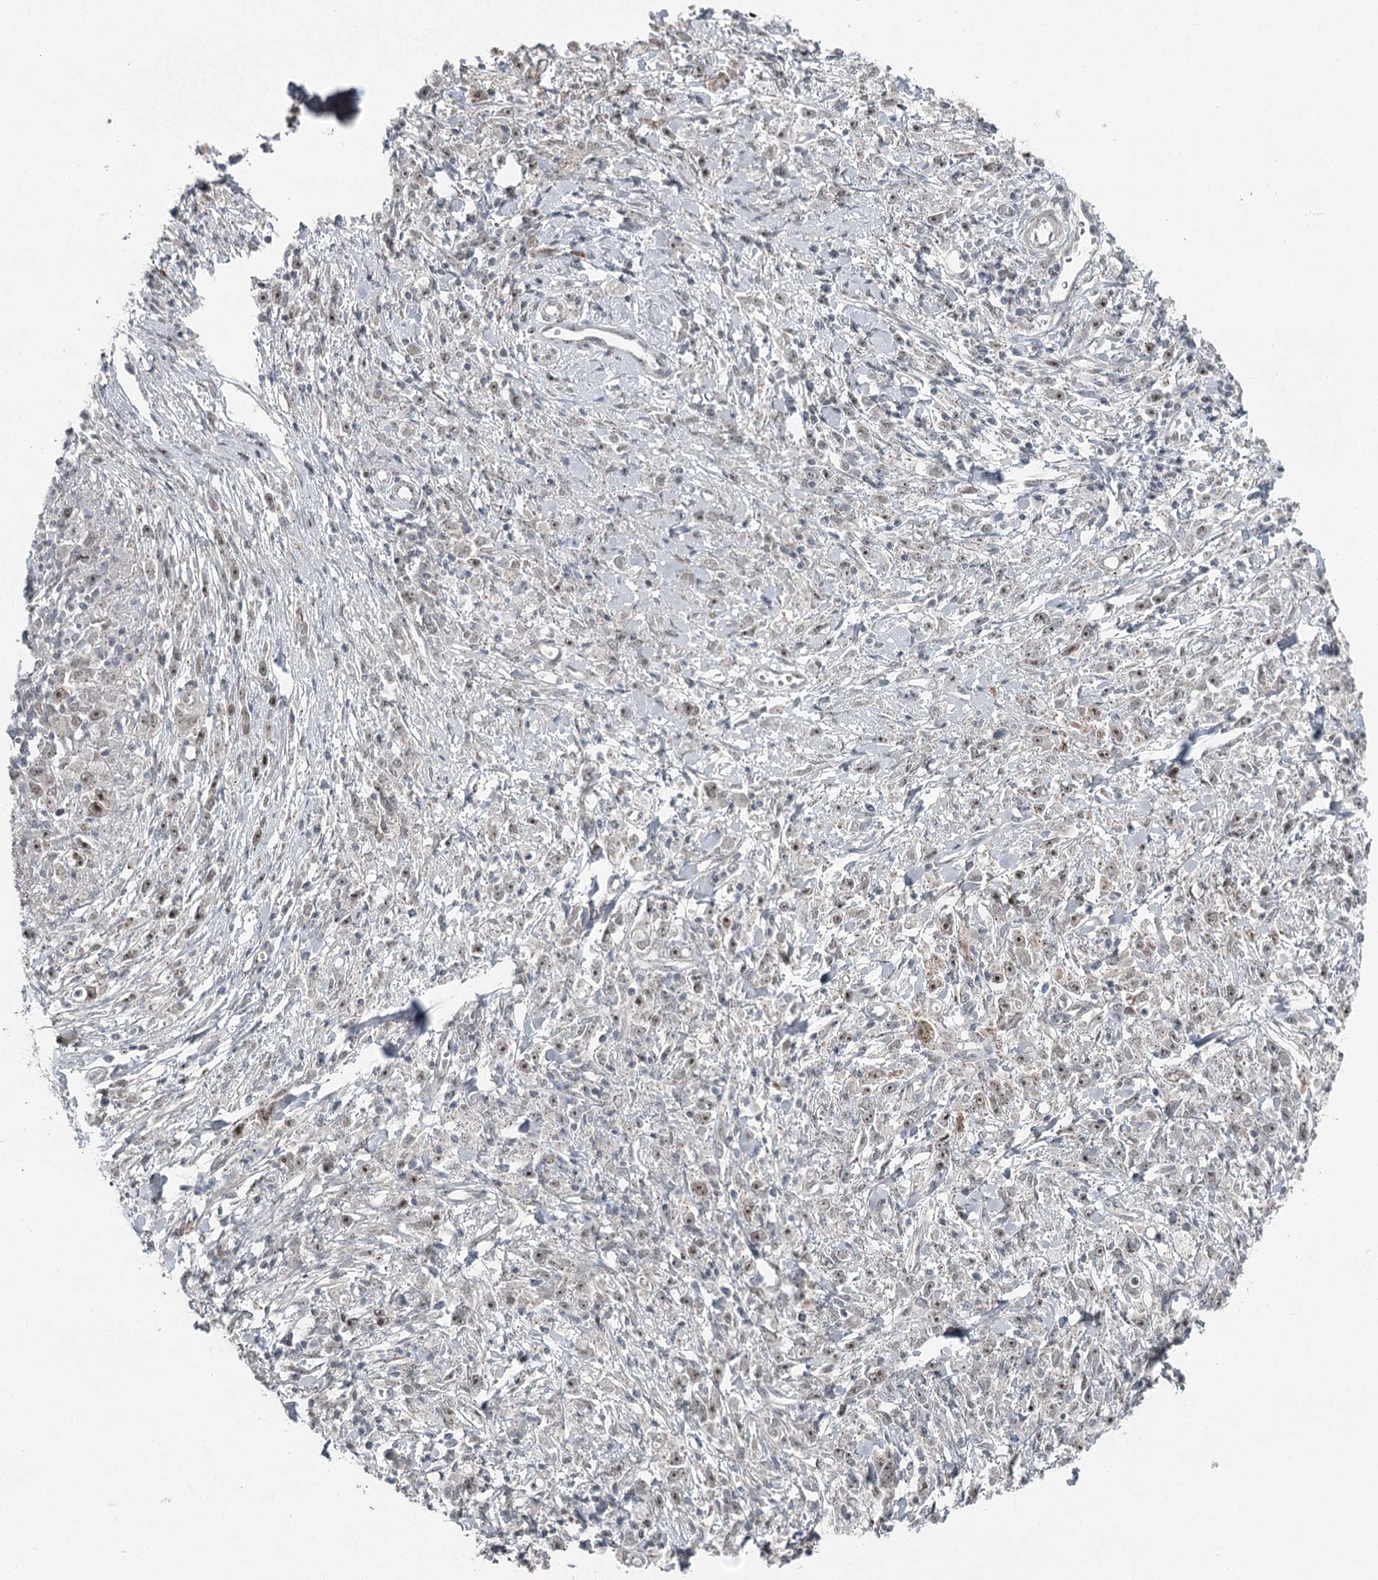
{"staining": {"intensity": "moderate", "quantity": "<25%", "location": "nuclear"}, "tissue": "stomach cancer", "cell_type": "Tumor cells", "image_type": "cancer", "snomed": [{"axis": "morphology", "description": "Adenocarcinoma, NOS"}, {"axis": "topography", "description": "Stomach"}], "caption": "Approximately <25% of tumor cells in stomach cancer display moderate nuclear protein expression as visualized by brown immunohistochemical staining.", "gene": "EXOSC1", "patient": {"sex": "female", "age": 59}}